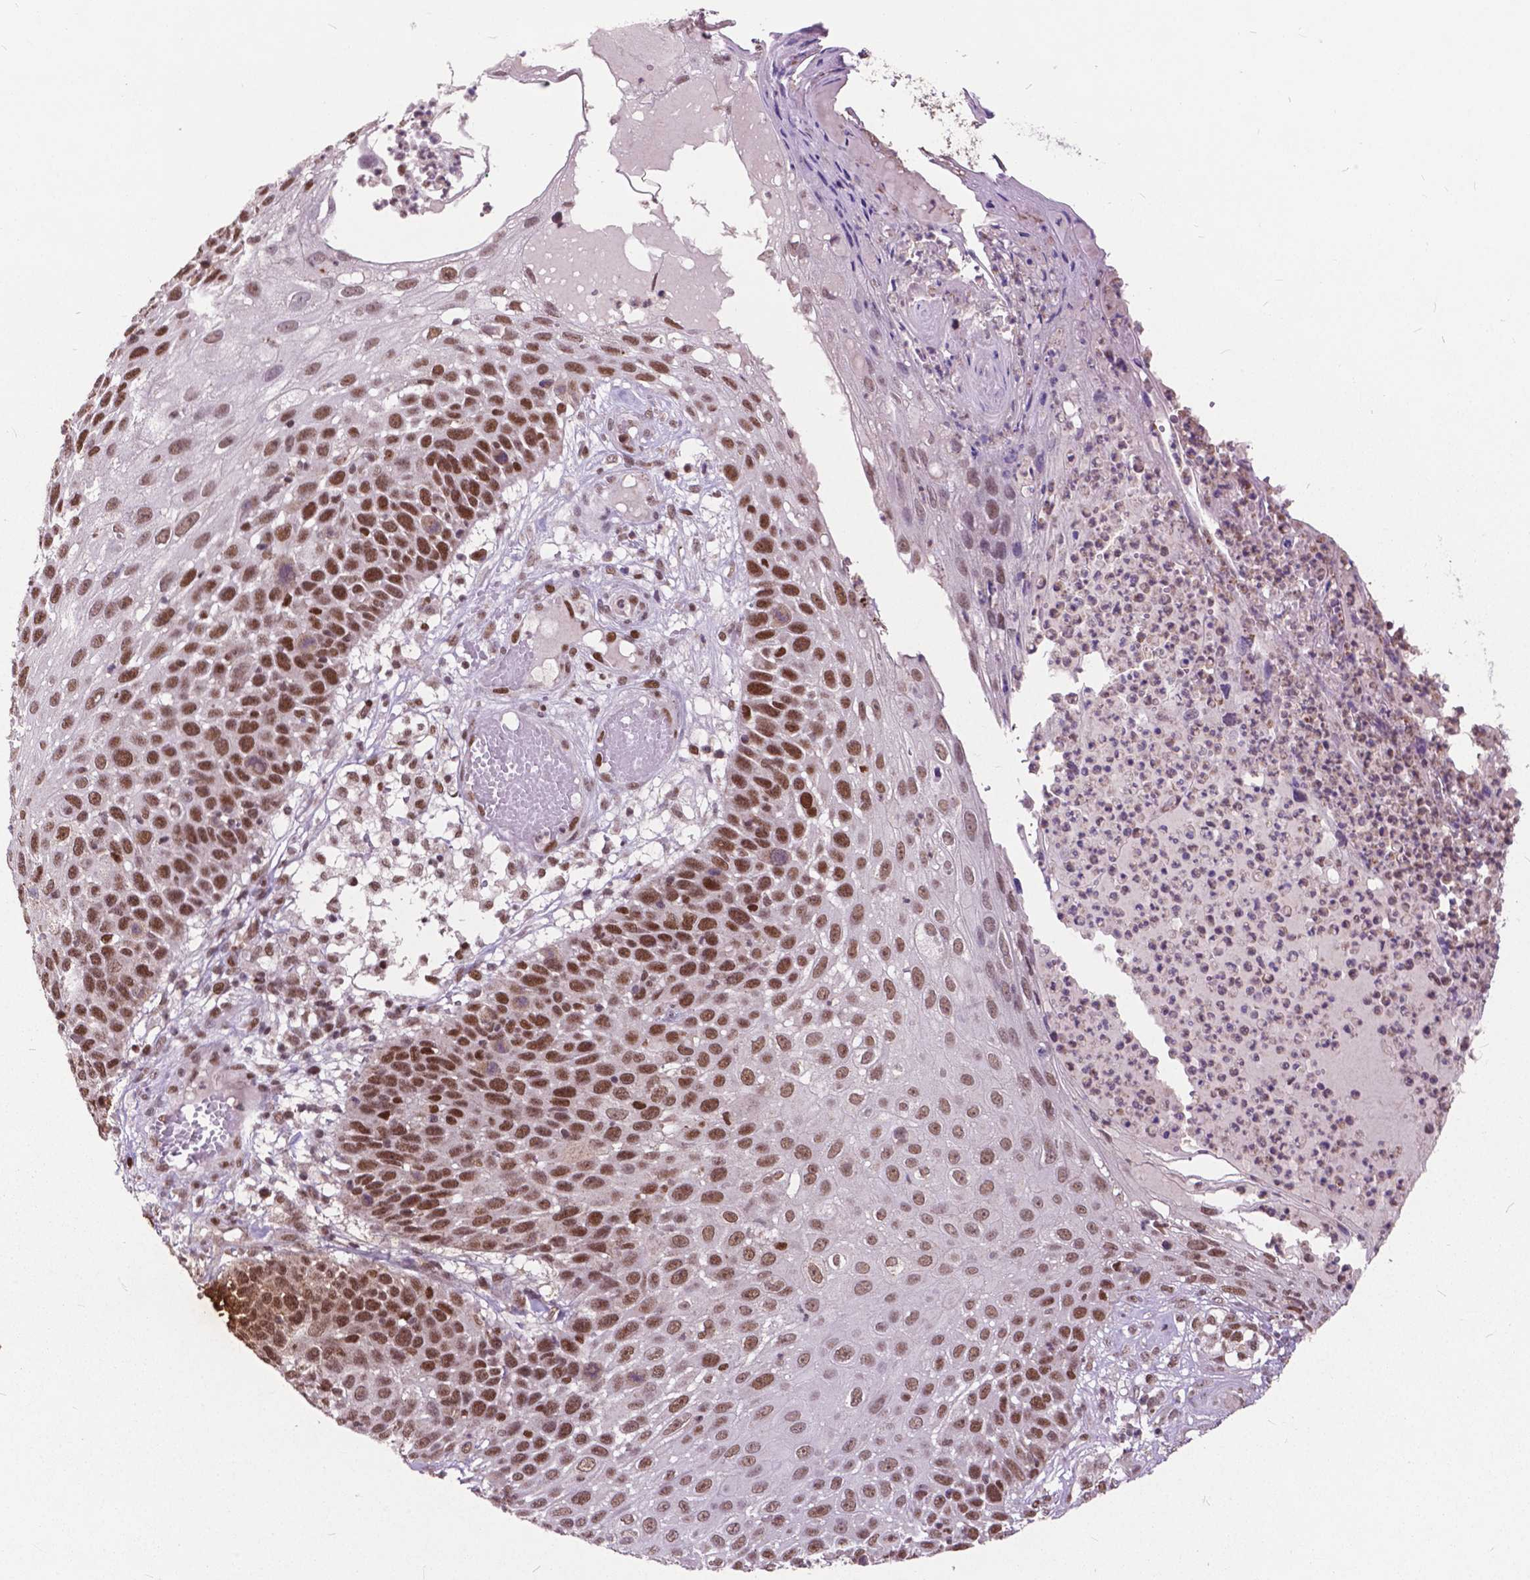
{"staining": {"intensity": "strong", "quantity": "25%-75%", "location": "nuclear"}, "tissue": "skin cancer", "cell_type": "Tumor cells", "image_type": "cancer", "snomed": [{"axis": "morphology", "description": "Squamous cell carcinoma, NOS"}, {"axis": "topography", "description": "Skin"}], "caption": "Brown immunohistochemical staining in human skin squamous cell carcinoma demonstrates strong nuclear expression in approximately 25%-75% of tumor cells.", "gene": "MSH2", "patient": {"sex": "male", "age": 92}}